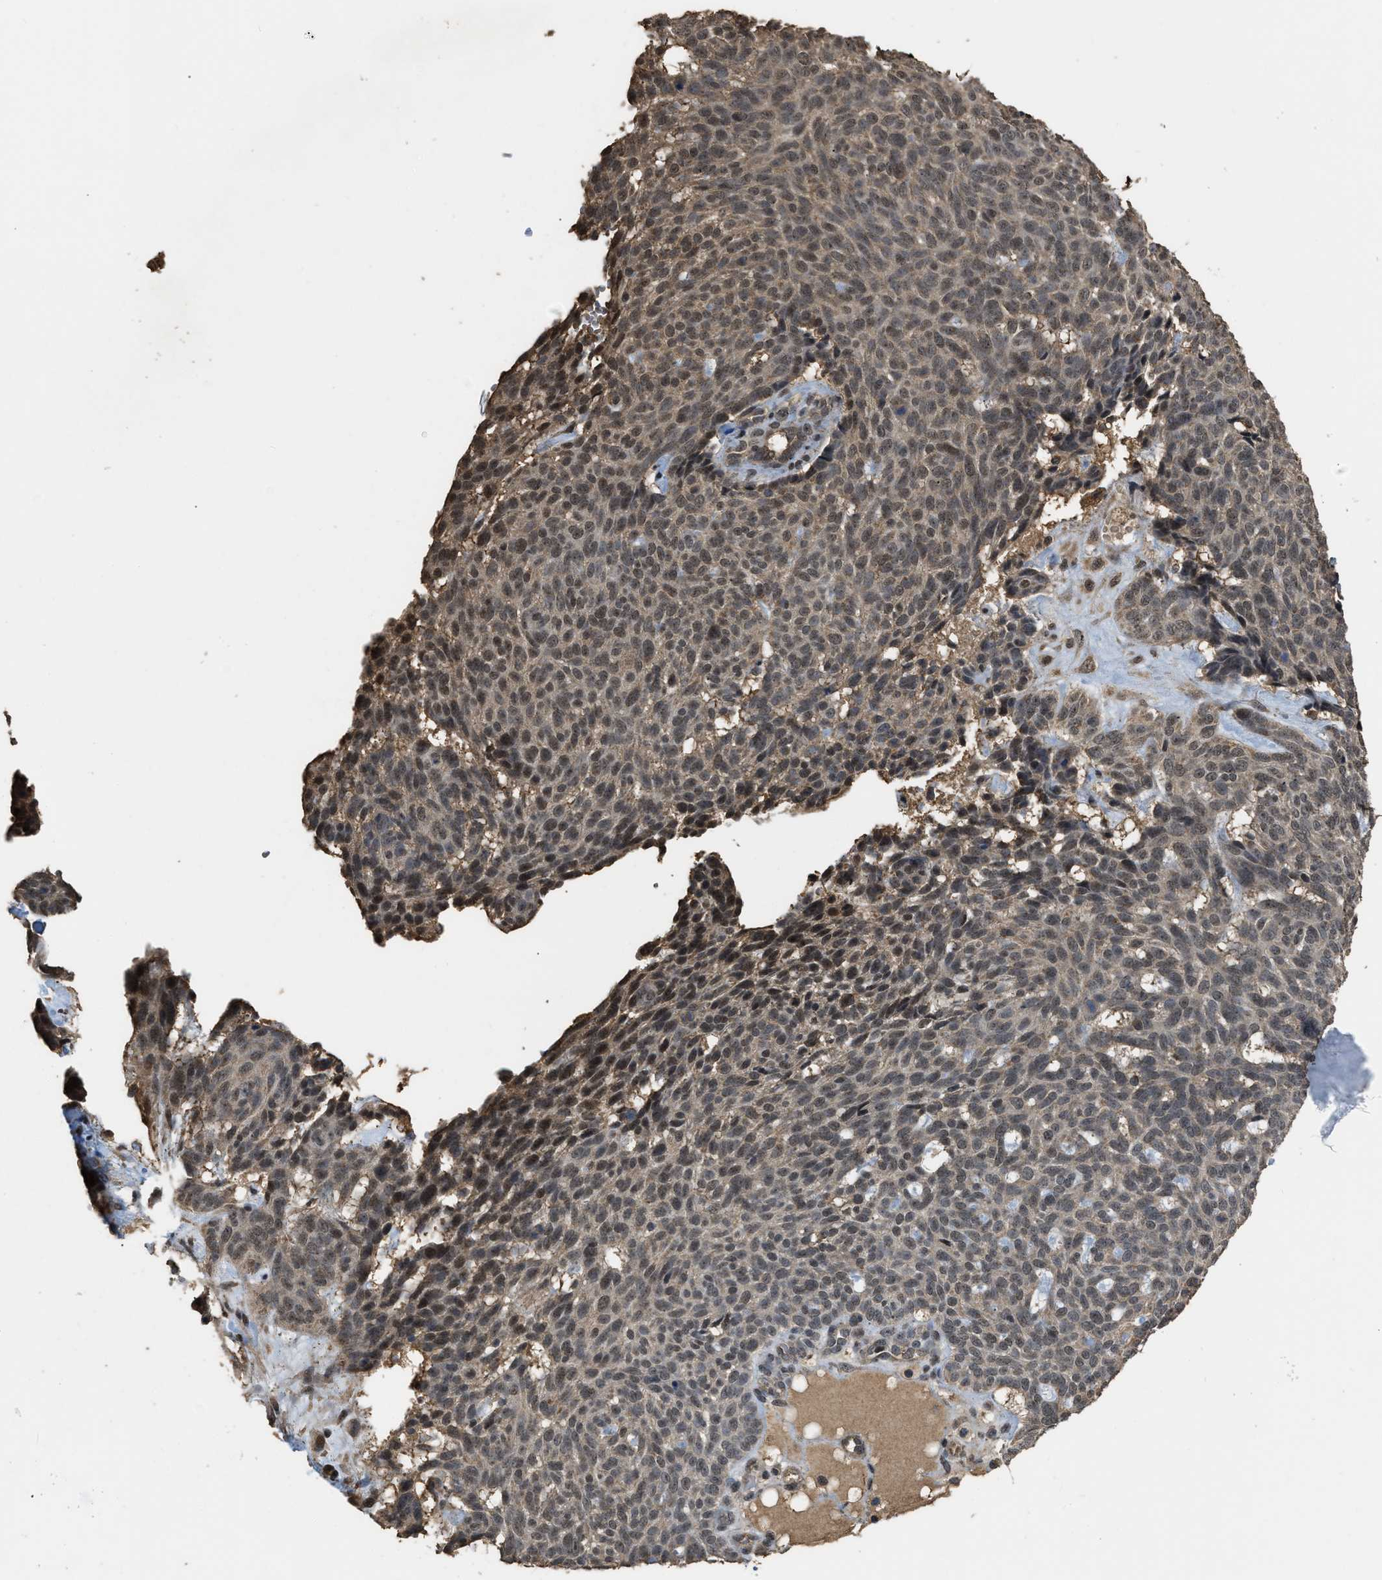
{"staining": {"intensity": "weak", "quantity": ">75%", "location": "nuclear"}, "tissue": "skin cancer", "cell_type": "Tumor cells", "image_type": "cancer", "snomed": [{"axis": "morphology", "description": "Basal cell carcinoma"}, {"axis": "topography", "description": "Skin"}], "caption": "Immunohistochemistry (IHC) staining of skin cancer (basal cell carcinoma), which demonstrates low levels of weak nuclear expression in about >75% of tumor cells indicating weak nuclear protein positivity. The staining was performed using DAB (brown) for protein detection and nuclei were counterstained in hematoxylin (blue).", "gene": "DENND6B", "patient": {"sex": "male", "age": 61}}